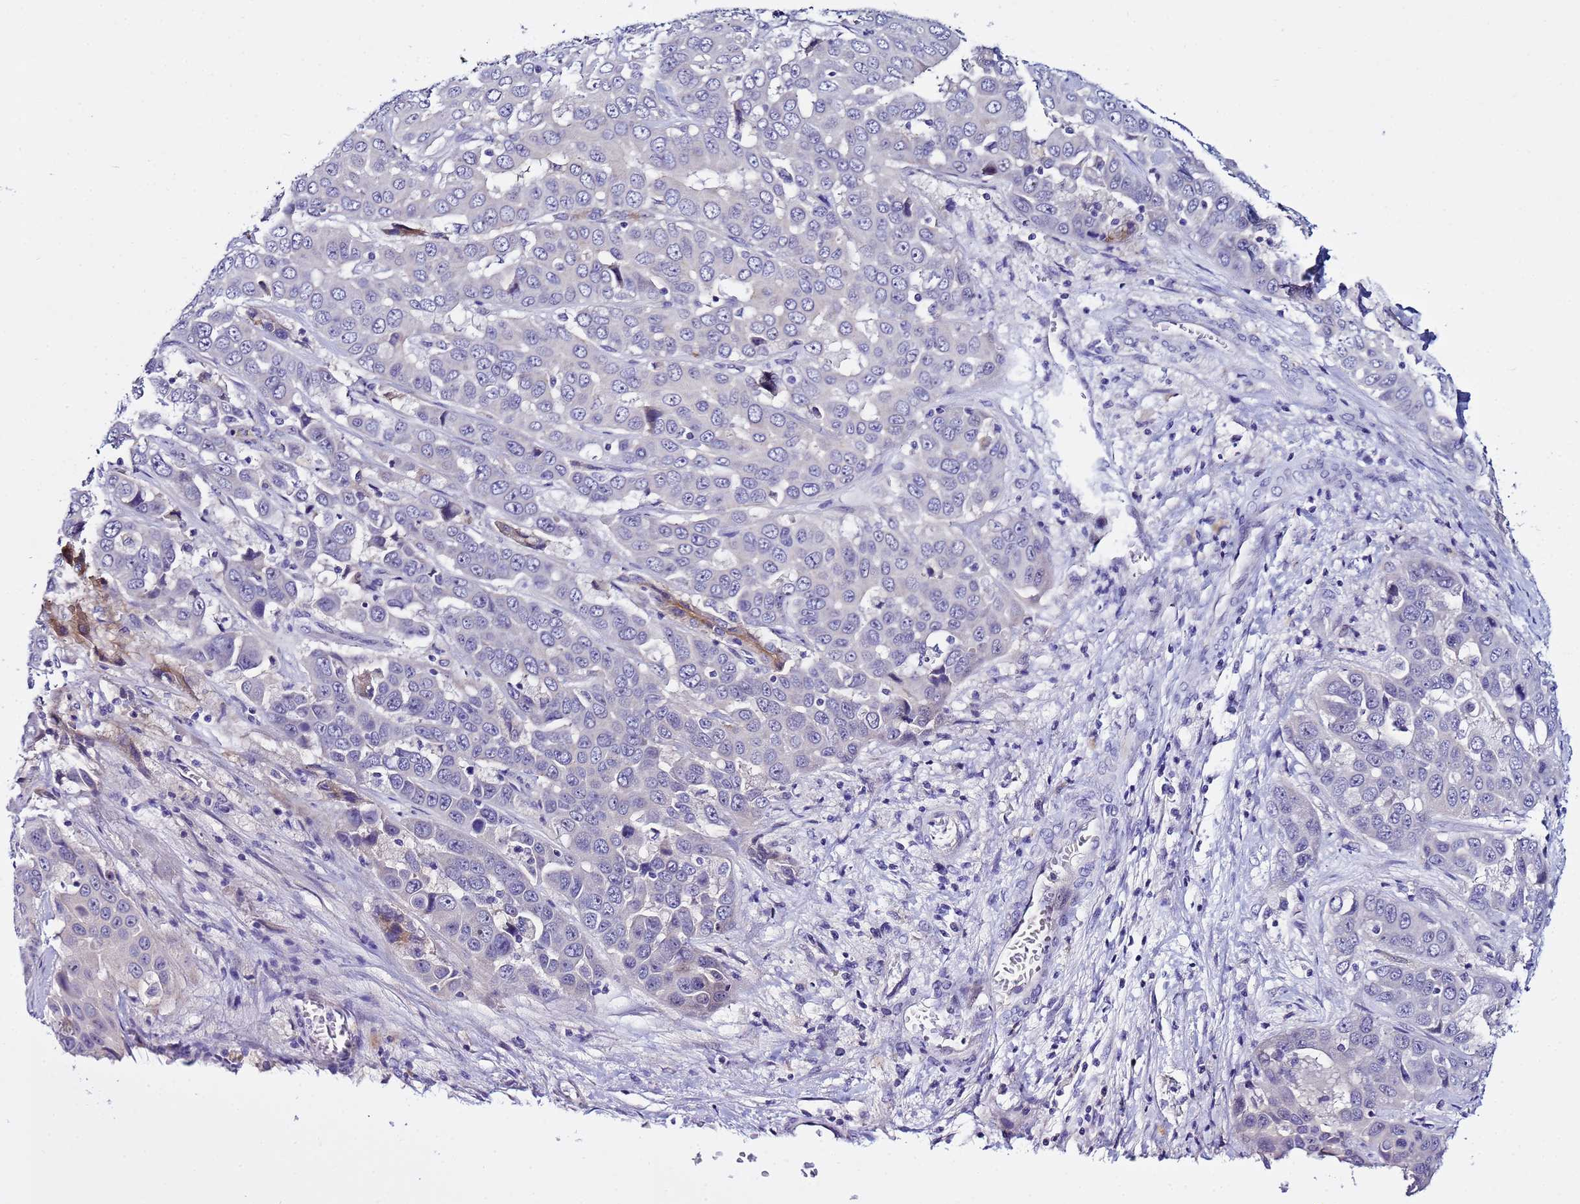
{"staining": {"intensity": "negative", "quantity": "none", "location": "none"}, "tissue": "liver cancer", "cell_type": "Tumor cells", "image_type": "cancer", "snomed": [{"axis": "morphology", "description": "Cholangiocarcinoma"}, {"axis": "topography", "description": "Liver"}], "caption": "Tumor cells are negative for brown protein staining in liver cholangiocarcinoma.", "gene": "IGSF11", "patient": {"sex": "female", "age": 52}}